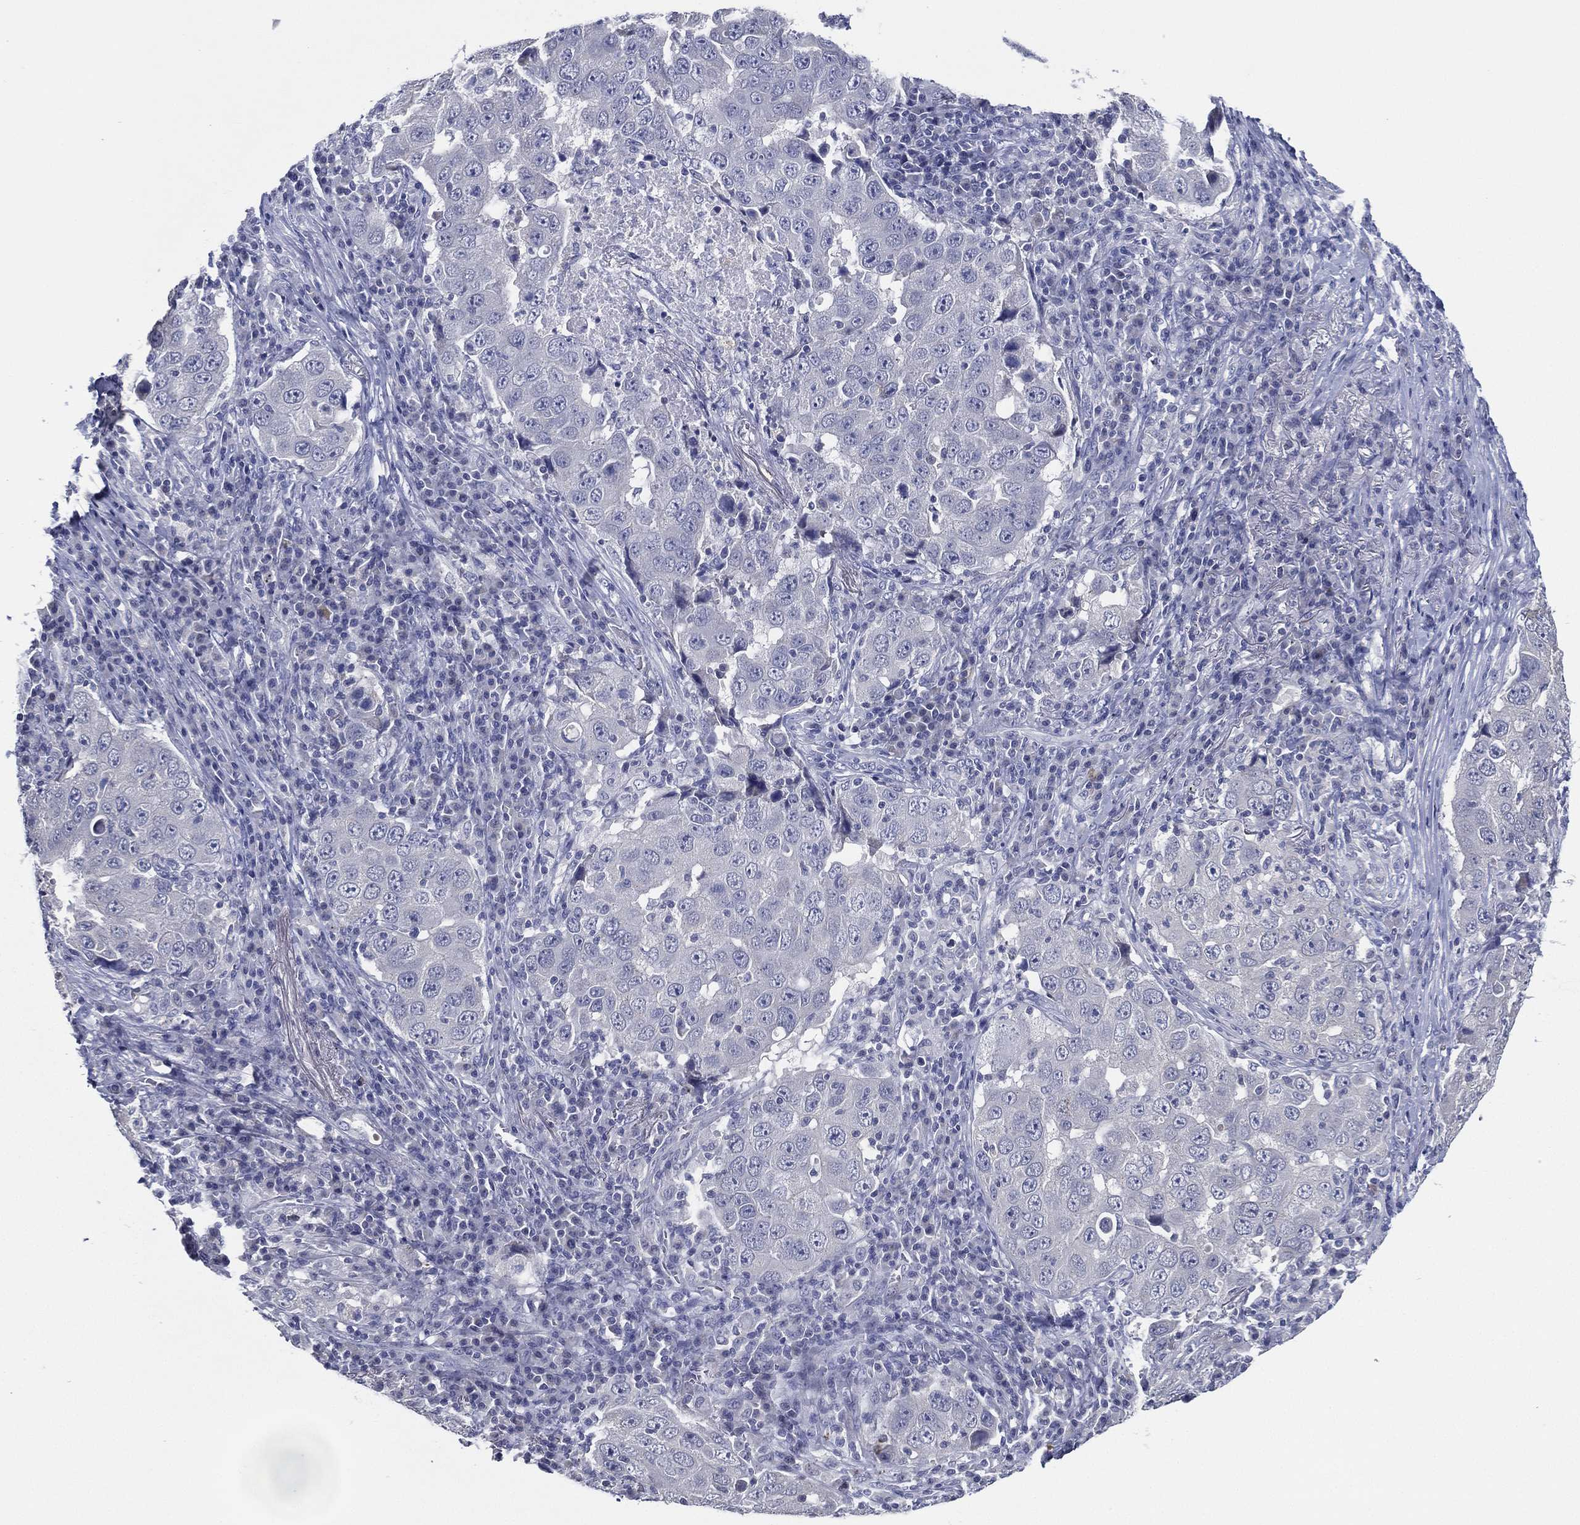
{"staining": {"intensity": "negative", "quantity": "none", "location": "none"}, "tissue": "lung cancer", "cell_type": "Tumor cells", "image_type": "cancer", "snomed": [{"axis": "morphology", "description": "Adenocarcinoma, NOS"}, {"axis": "topography", "description": "Lung"}], "caption": "The histopathology image reveals no staining of tumor cells in lung cancer.", "gene": "SLC13A4", "patient": {"sex": "male", "age": 73}}